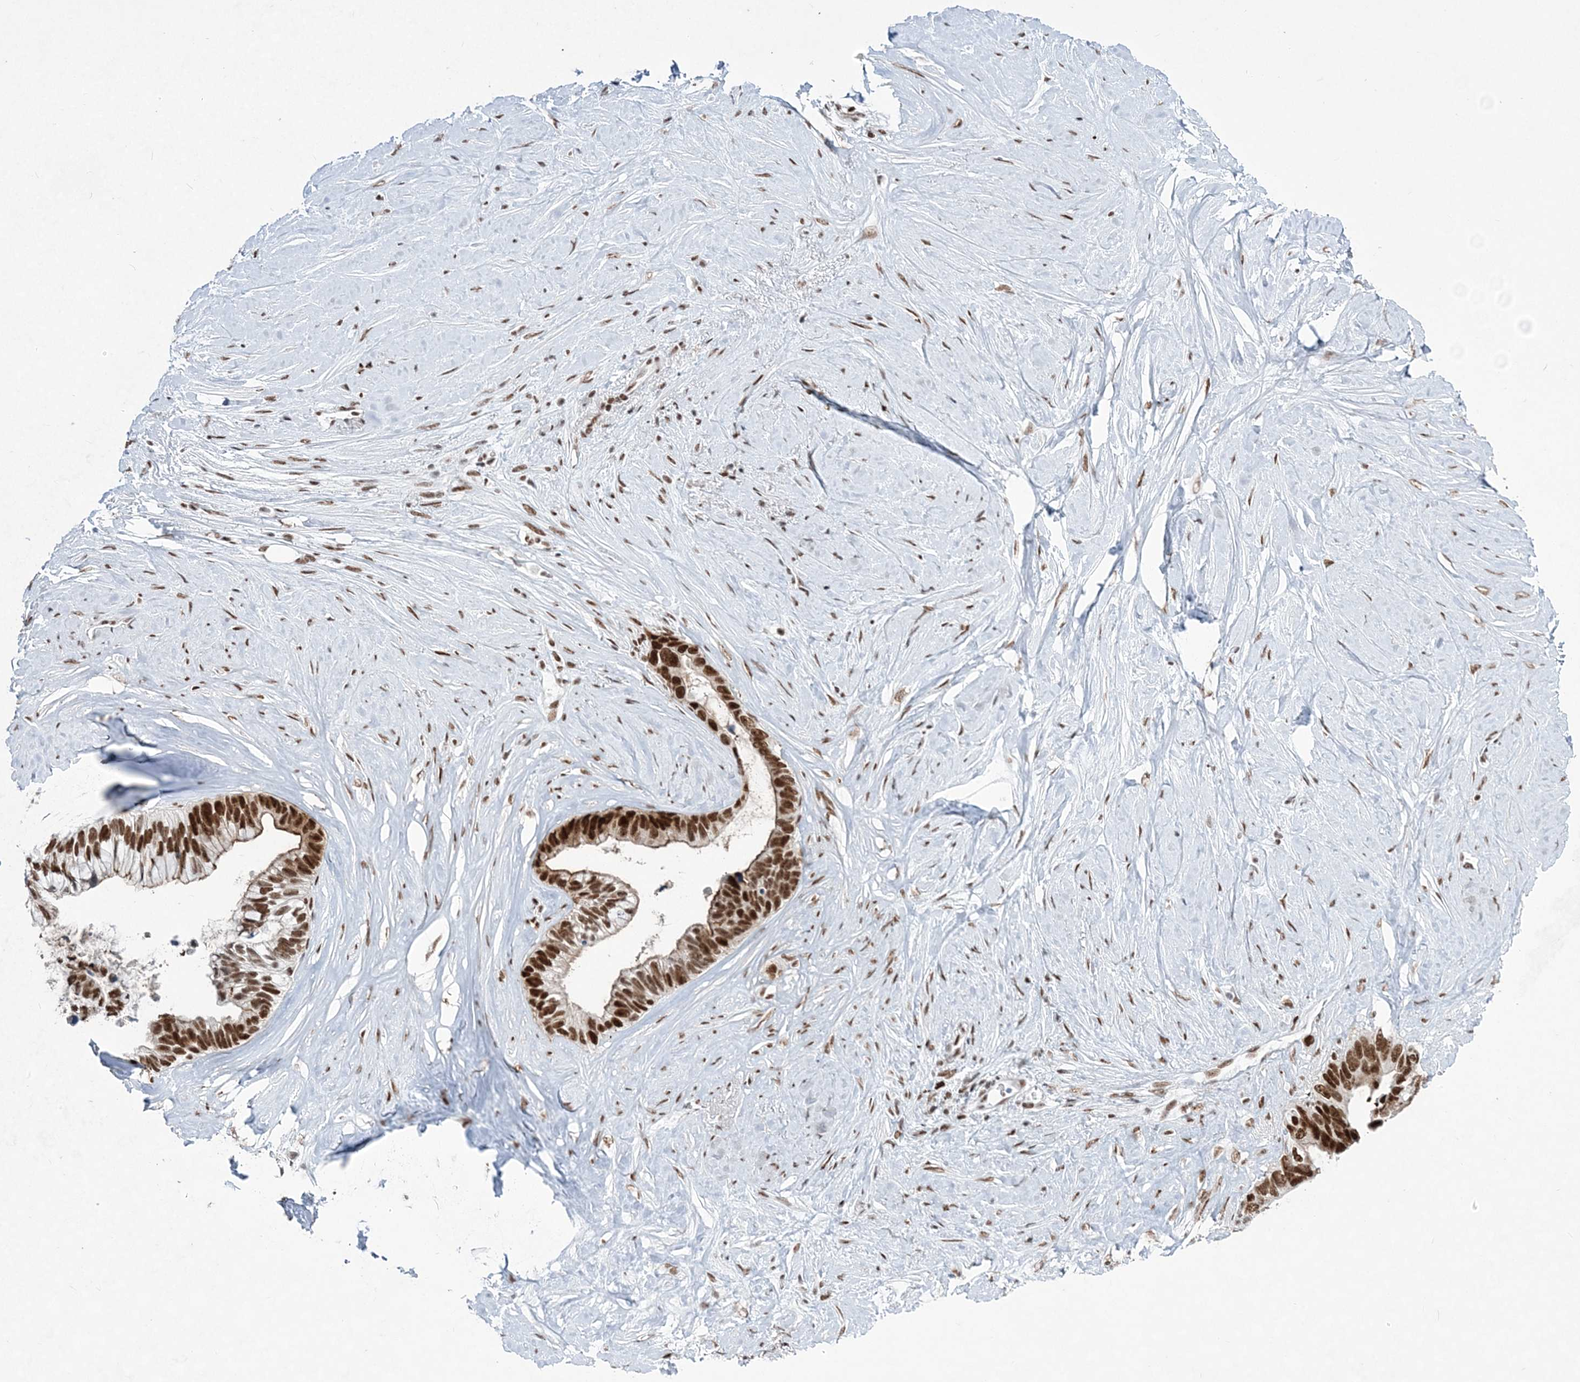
{"staining": {"intensity": "strong", "quantity": ">75%", "location": "nuclear"}, "tissue": "pancreatic cancer", "cell_type": "Tumor cells", "image_type": "cancer", "snomed": [{"axis": "morphology", "description": "Adenocarcinoma, NOS"}, {"axis": "topography", "description": "Pancreas"}], "caption": "Human pancreatic cancer (adenocarcinoma) stained with a brown dye reveals strong nuclear positive staining in approximately >75% of tumor cells.", "gene": "ZBTB7A", "patient": {"sex": "female", "age": 72}}